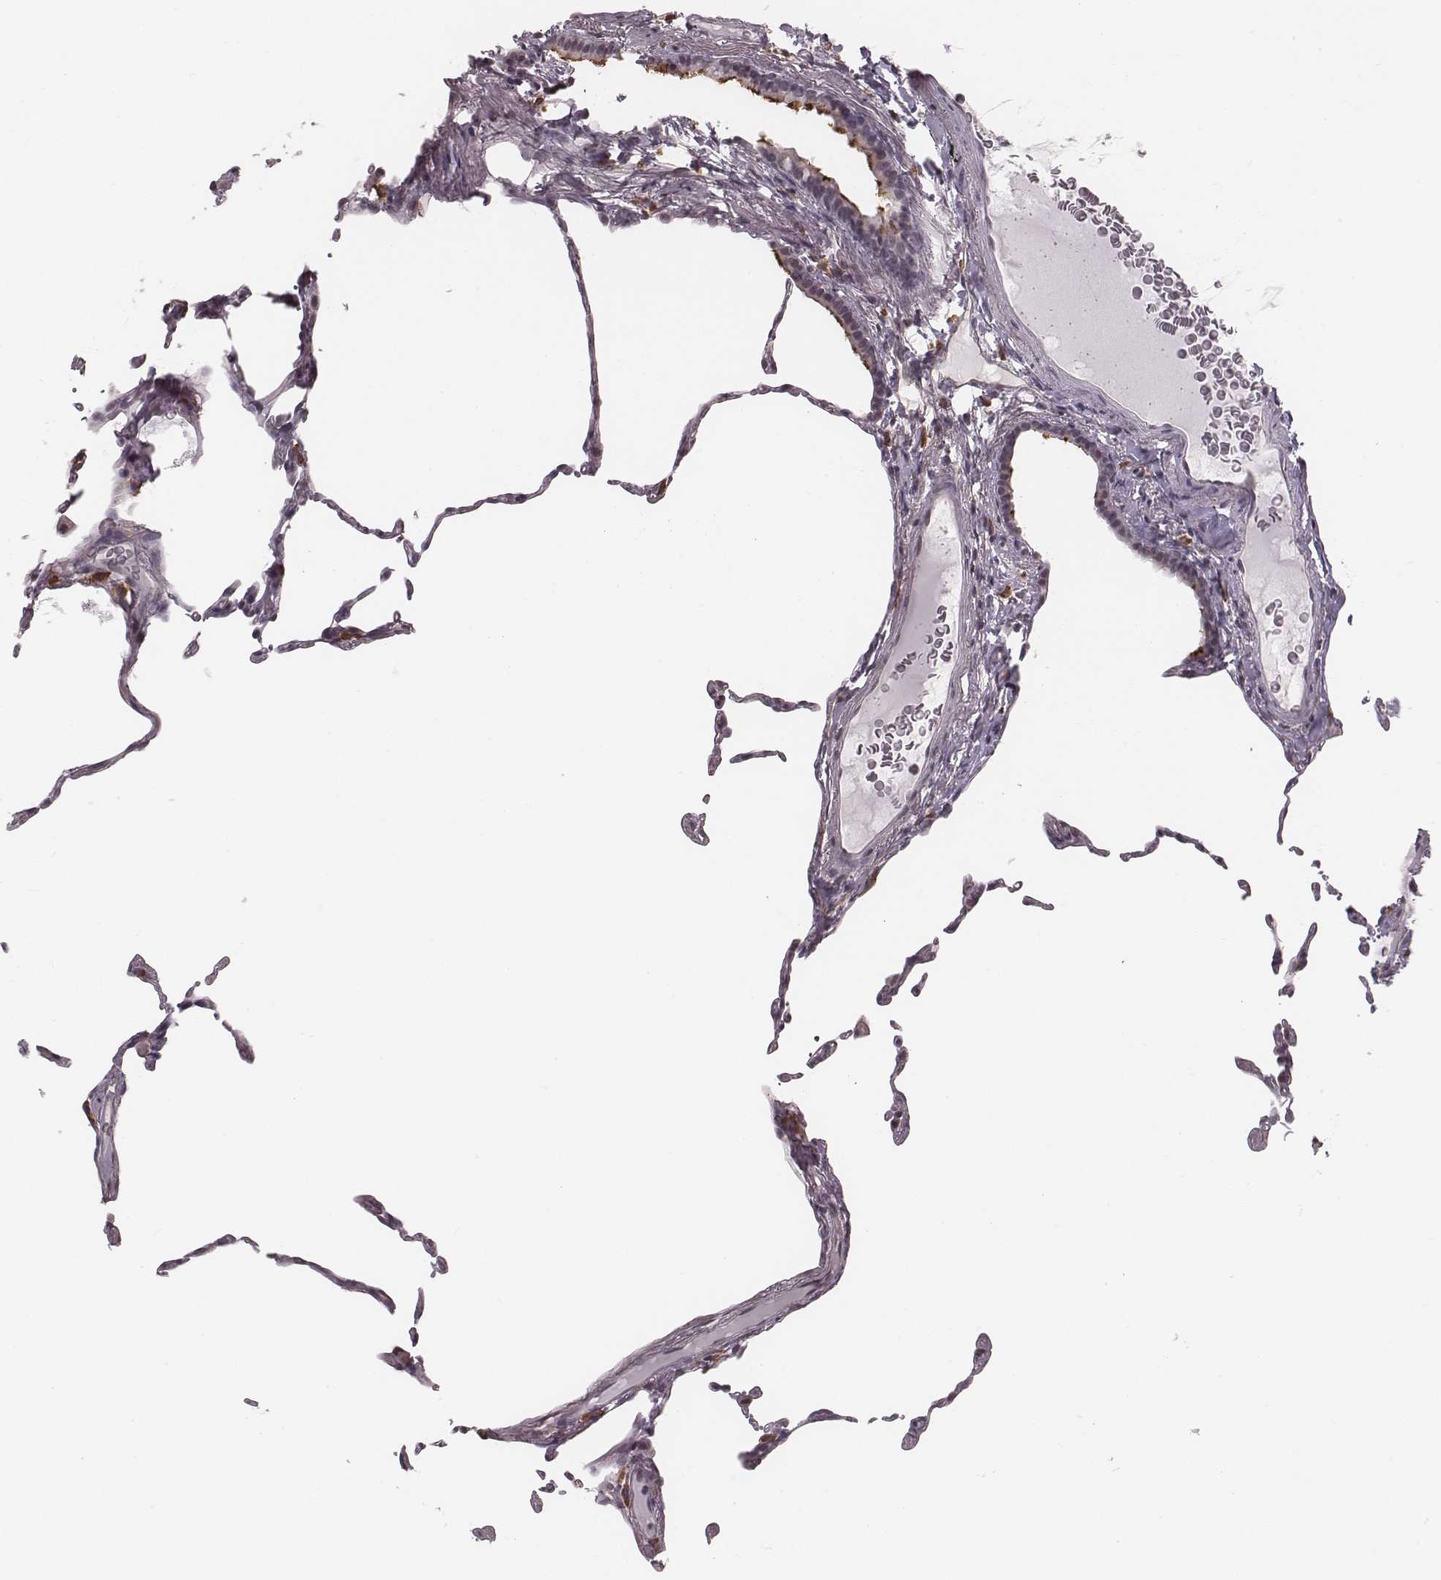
{"staining": {"intensity": "negative", "quantity": "none", "location": "none"}, "tissue": "lung", "cell_type": "Alveolar cells", "image_type": "normal", "snomed": [{"axis": "morphology", "description": "Normal tissue, NOS"}, {"axis": "topography", "description": "Lung"}], "caption": "Protein analysis of normal lung demonstrates no significant positivity in alveolar cells.", "gene": "RPGRIP1", "patient": {"sex": "female", "age": 57}}